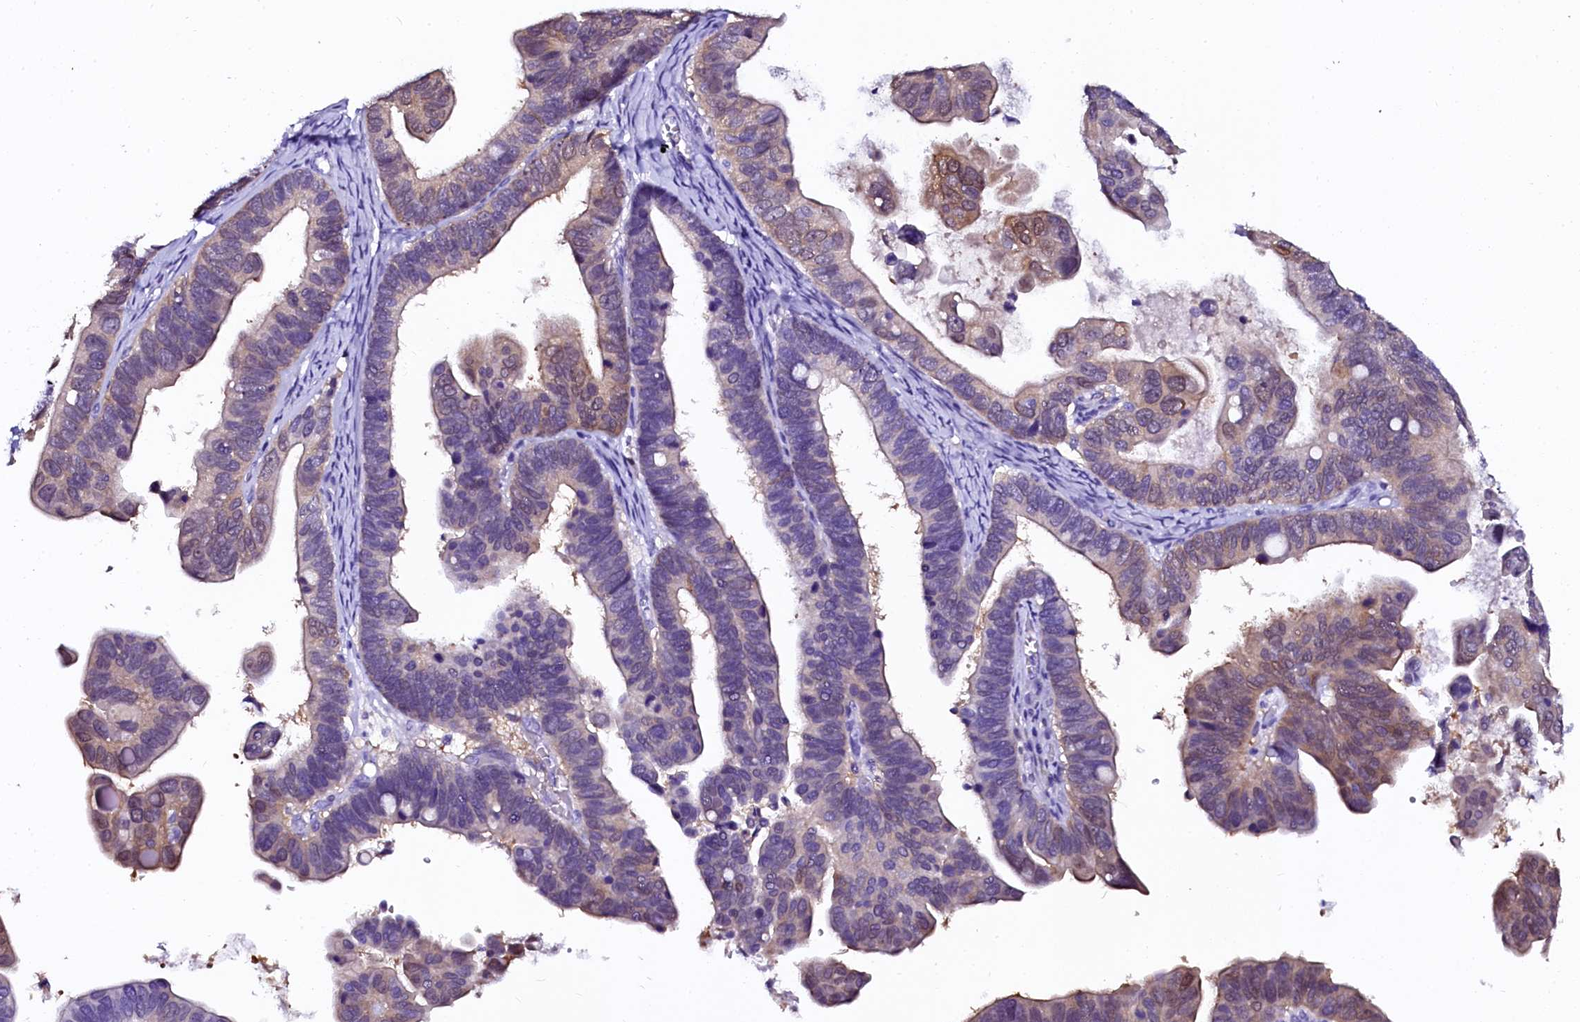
{"staining": {"intensity": "moderate", "quantity": "<25%", "location": "cytoplasmic/membranous"}, "tissue": "ovarian cancer", "cell_type": "Tumor cells", "image_type": "cancer", "snomed": [{"axis": "morphology", "description": "Cystadenocarcinoma, serous, NOS"}, {"axis": "topography", "description": "Ovary"}], "caption": "An image of human ovarian serous cystadenocarcinoma stained for a protein shows moderate cytoplasmic/membranous brown staining in tumor cells.", "gene": "SORD", "patient": {"sex": "female", "age": 56}}